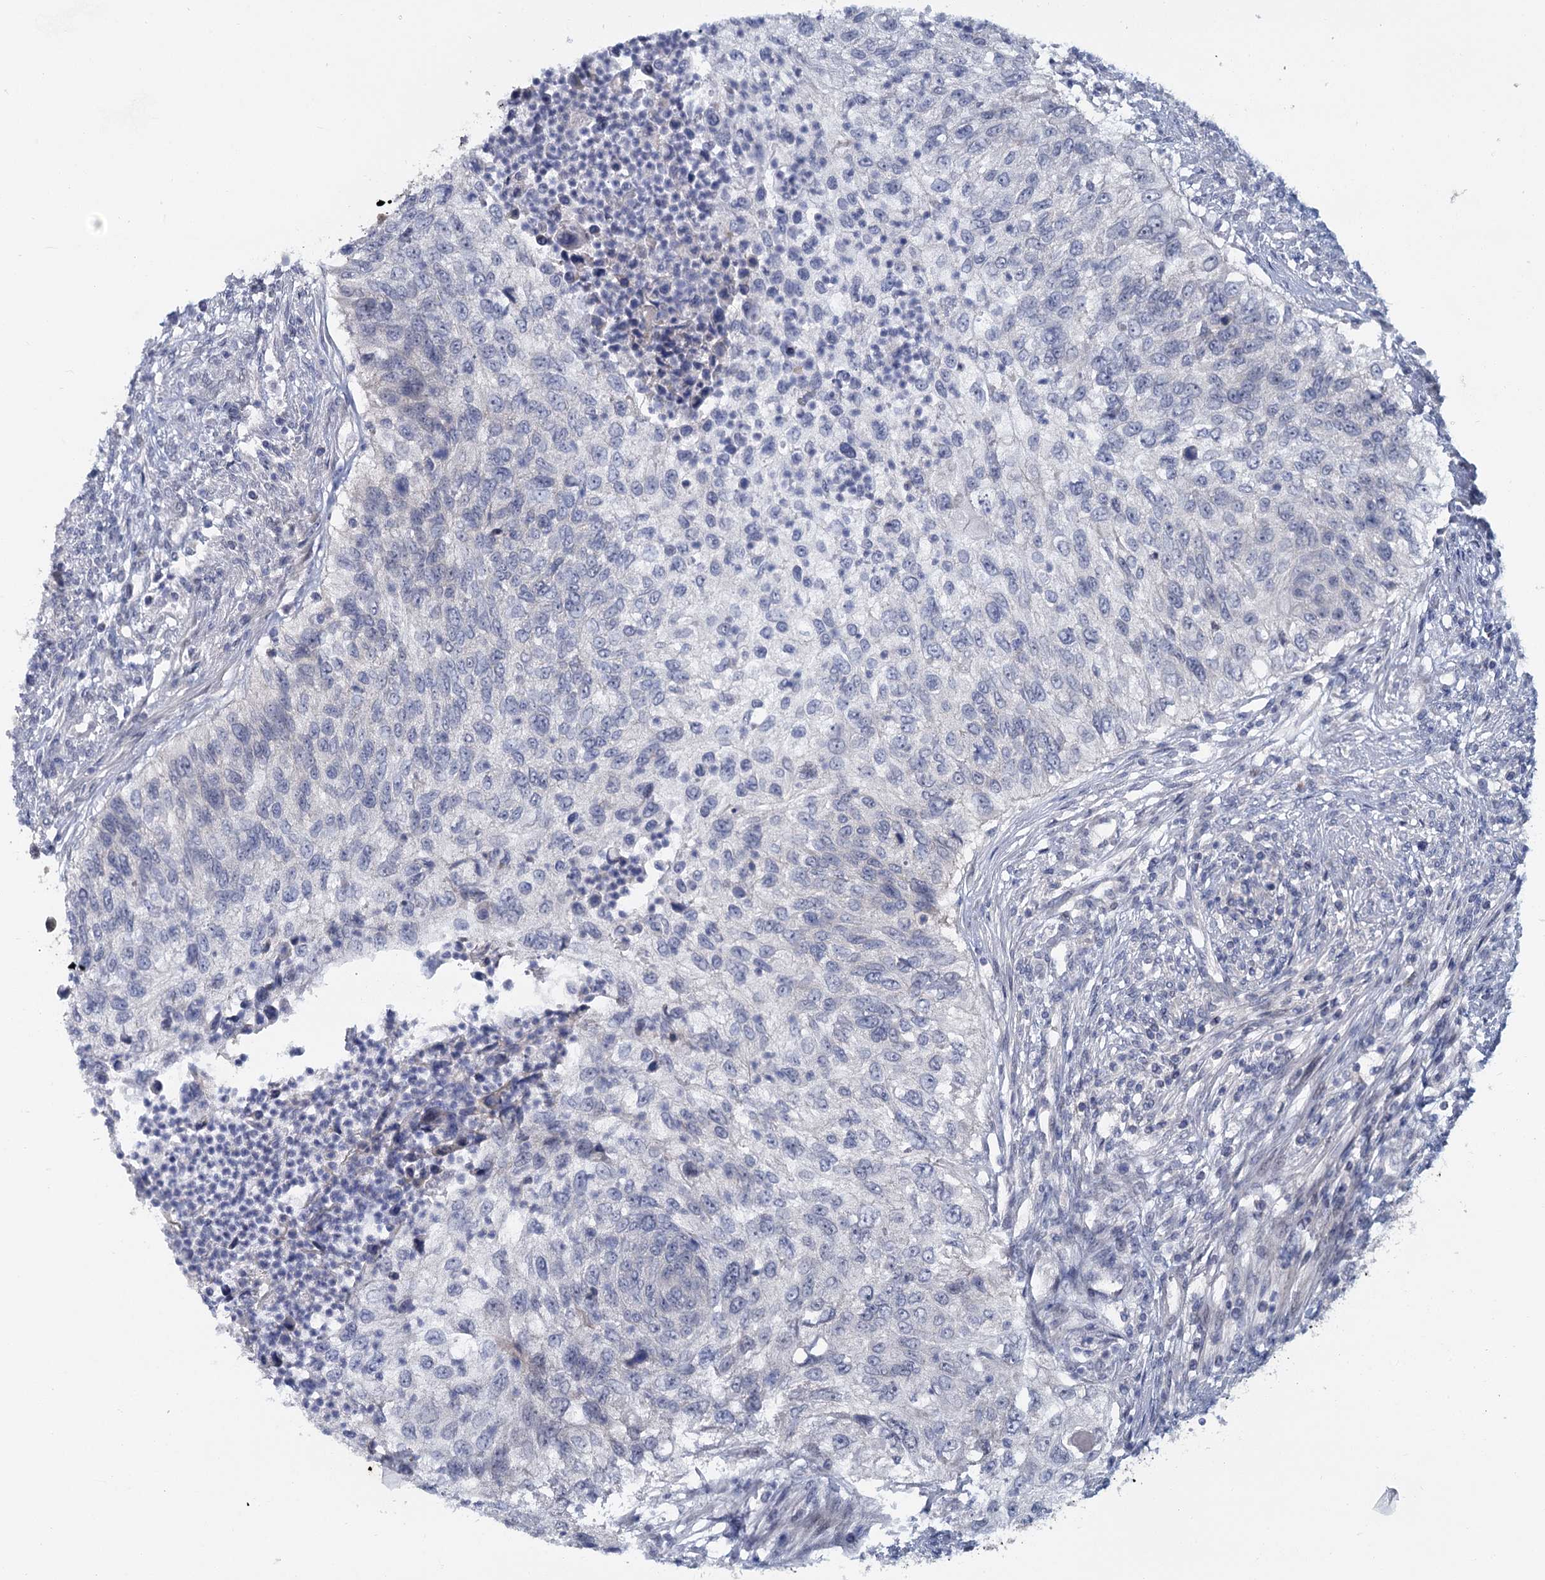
{"staining": {"intensity": "negative", "quantity": "none", "location": "none"}, "tissue": "urothelial cancer", "cell_type": "Tumor cells", "image_type": "cancer", "snomed": [{"axis": "morphology", "description": "Urothelial carcinoma, High grade"}, {"axis": "topography", "description": "Urinary bladder"}], "caption": "Tumor cells are negative for protein expression in human high-grade urothelial carcinoma.", "gene": "ACRBP", "patient": {"sex": "female", "age": 60}}